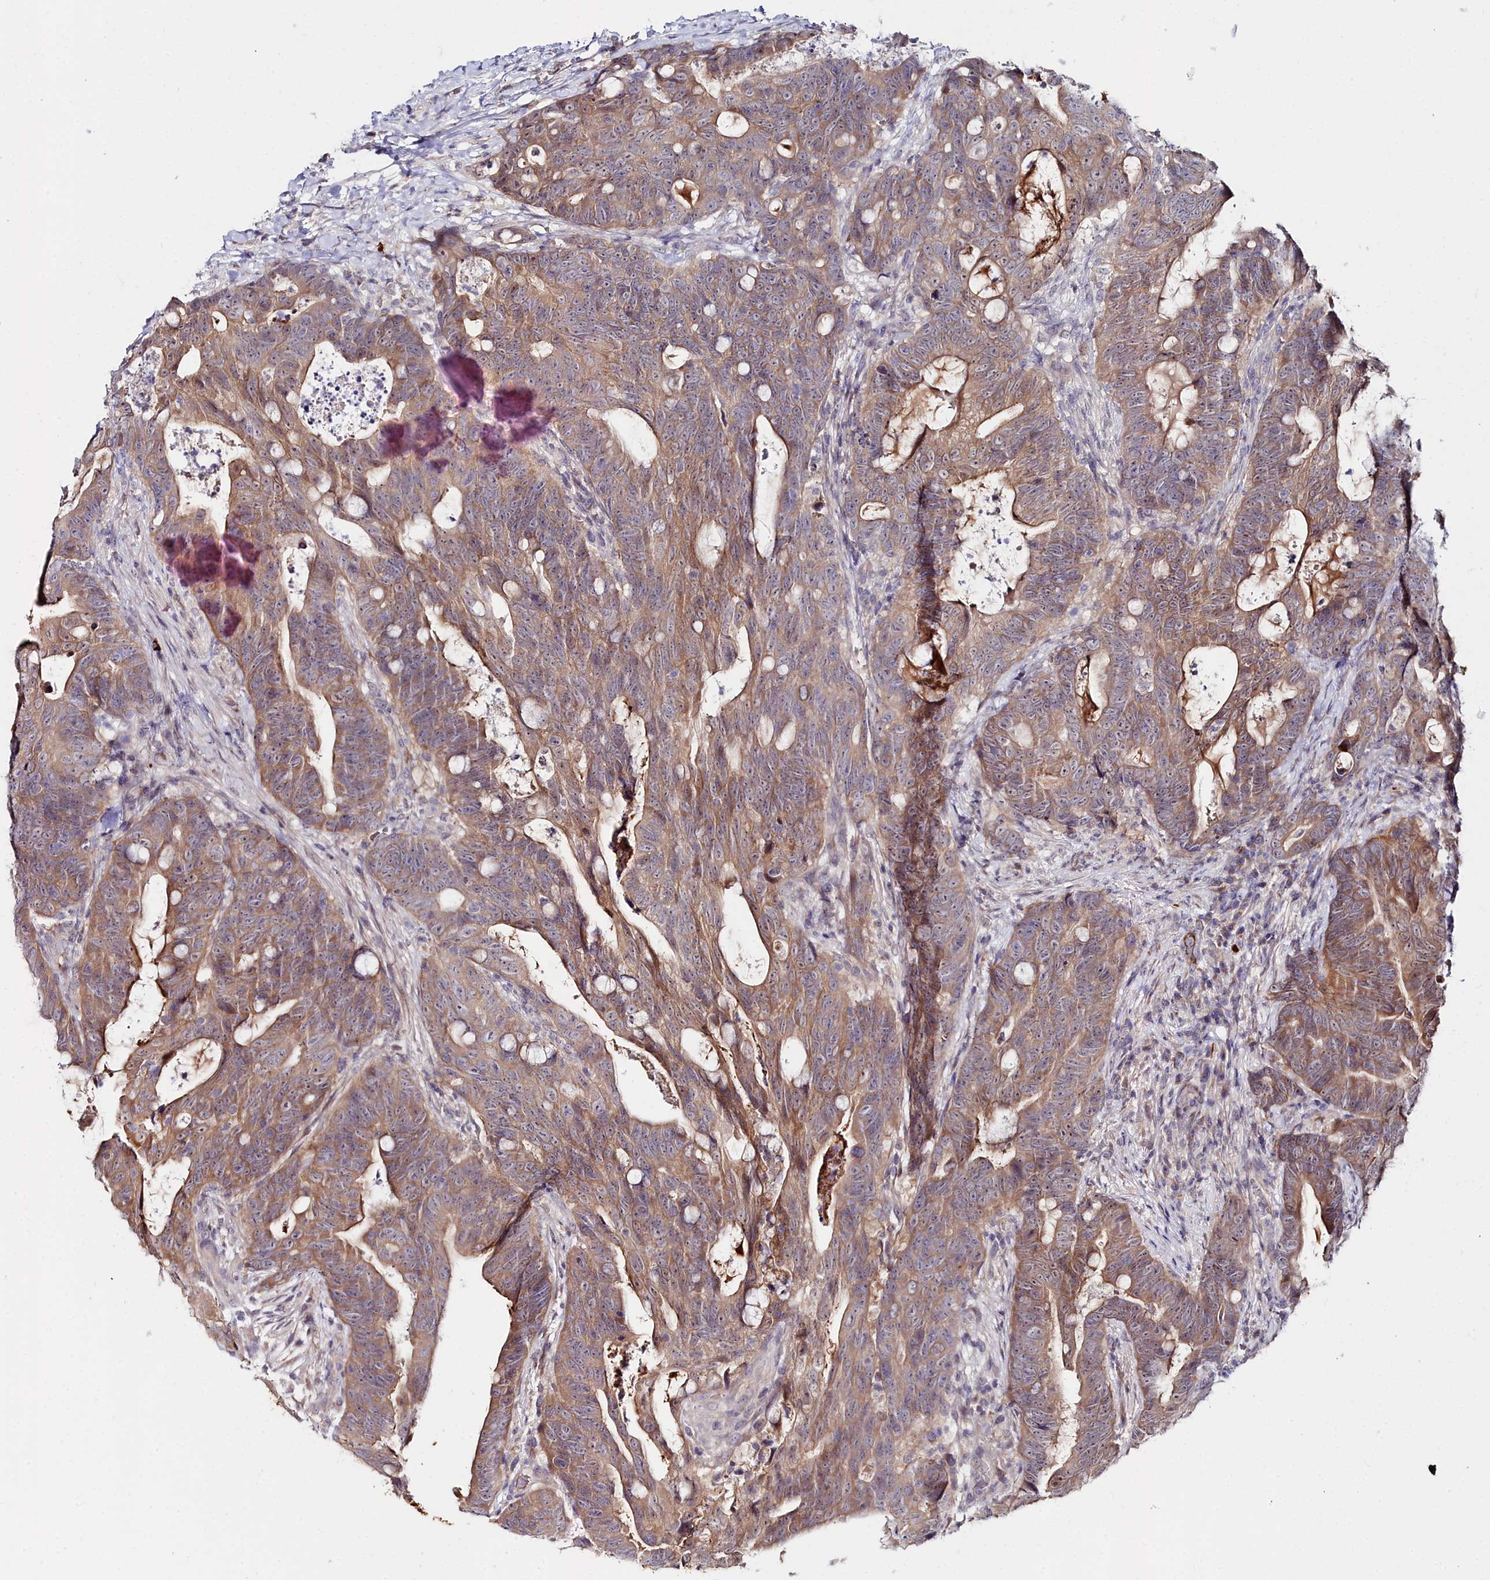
{"staining": {"intensity": "moderate", "quantity": ">75%", "location": "cytoplasmic/membranous"}, "tissue": "colorectal cancer", "cell_type": "Tumor cells", "image_type": "cancer", "snomed": [{"axis": "morphology", "description": "Adenocarcinoma, NOS"}, {"axis": "topography", "description": "Colon"}], "caption": "This is an image of immunohistochemistry staining of colorectal cancer (adenocarcinoma), which shows moderate positivity in the cytoplasmic/membranous of tumor cells.", "gene": "KCTD18", "patient": {"sex": "female", "age": 82}}